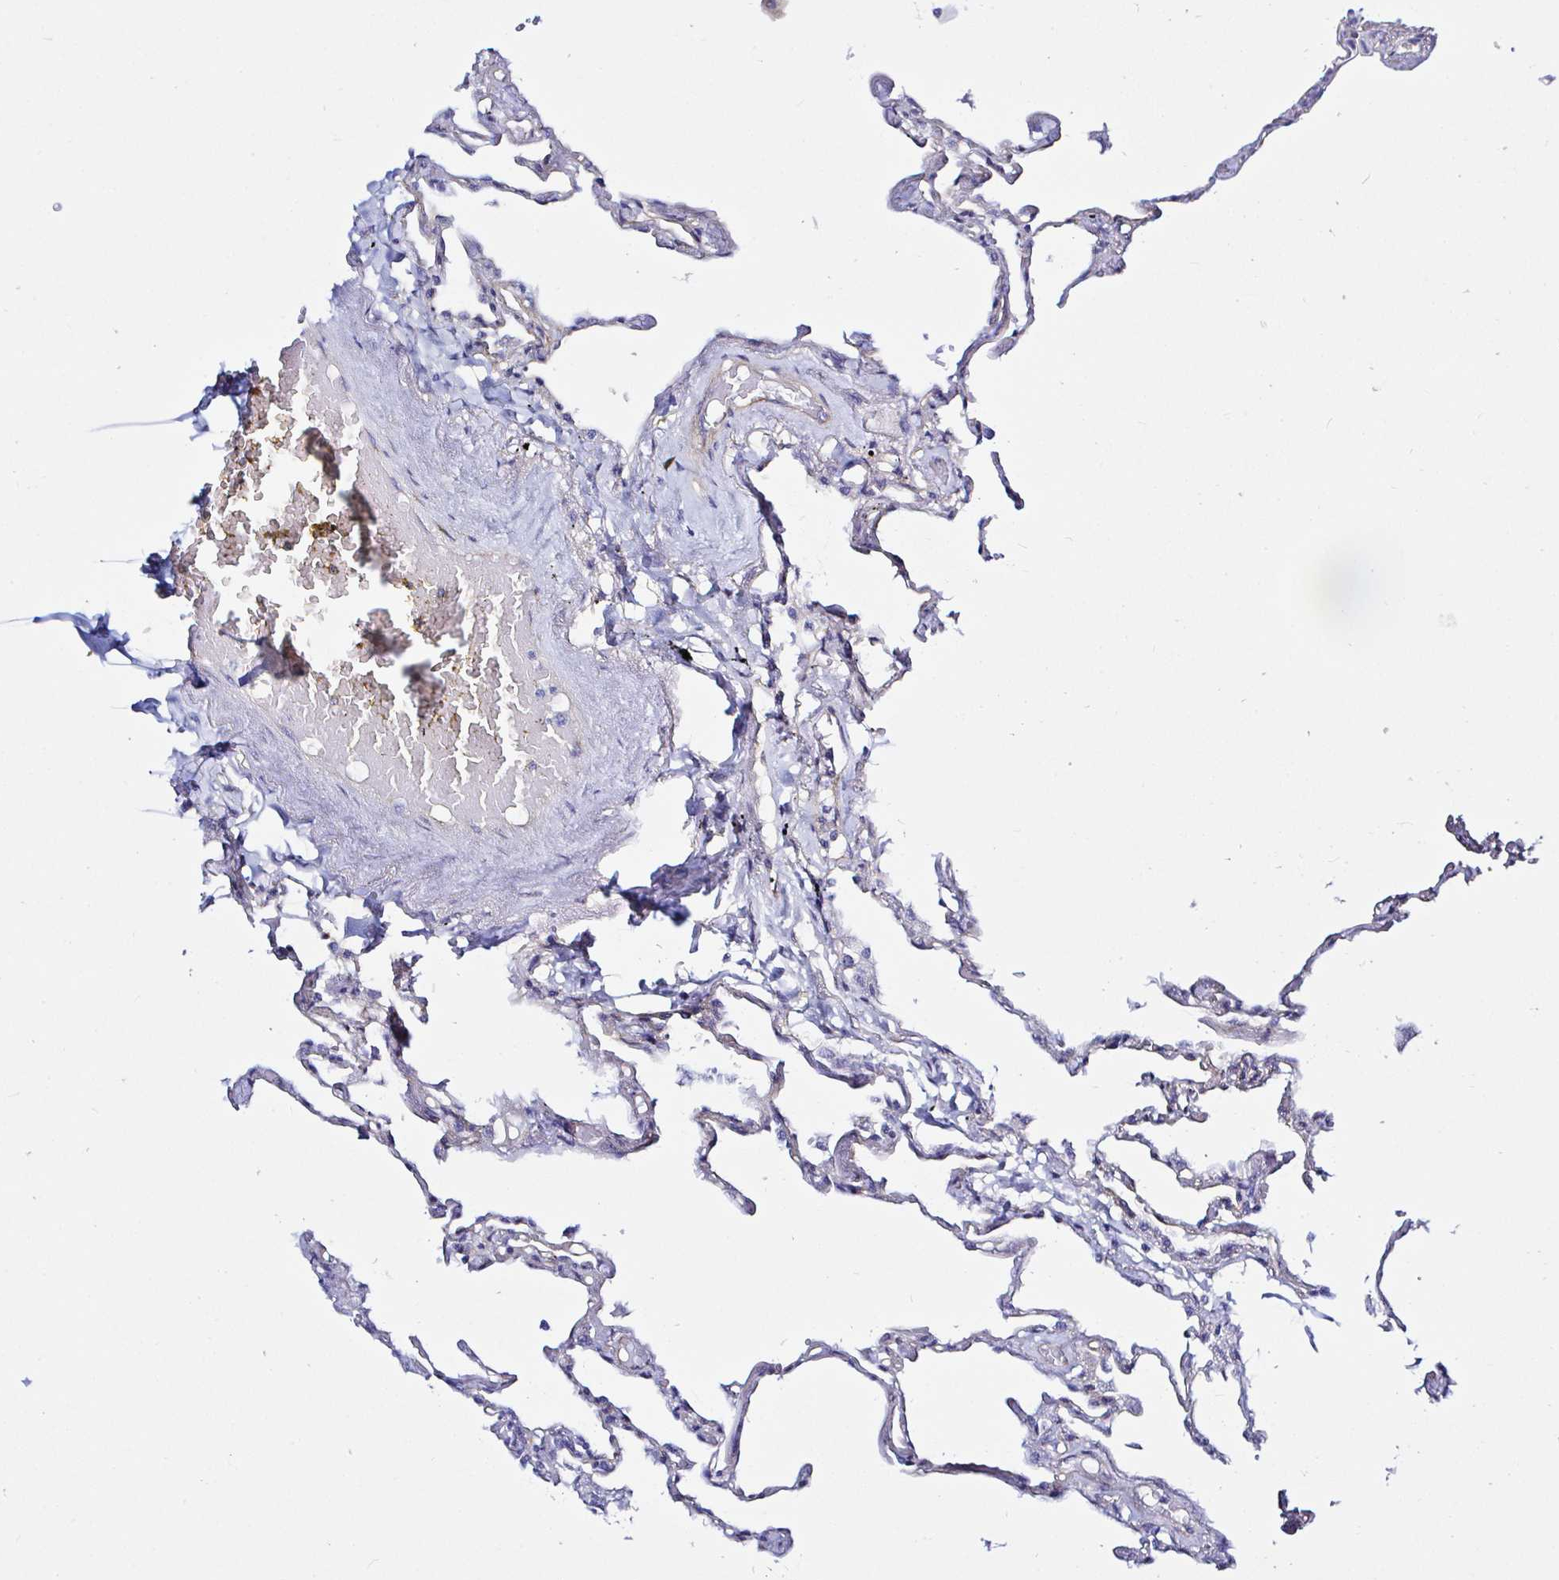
{"staining": {"intensity": "negative", "quantity": "none", "location": "none"}, "tissue": "lung", "cell_type": "Alveolar cells", "image_type": "normal", "snomed": [{"axis": "morphology", "description": "Normal tissue, NOS"}, {"axis": "topography", "description": "Lung"}], "caption": "Normal lung was stained to show a protein in brown. There is no significant positivity in alveolar cells. The staining is performed using DAB (3,3'-diaminobenzidine) brown chromogen with nuclei counter-stained in using hematoxylin.", "gene": "ARL4D", "patient": {"sex": "female", "age": 67}}